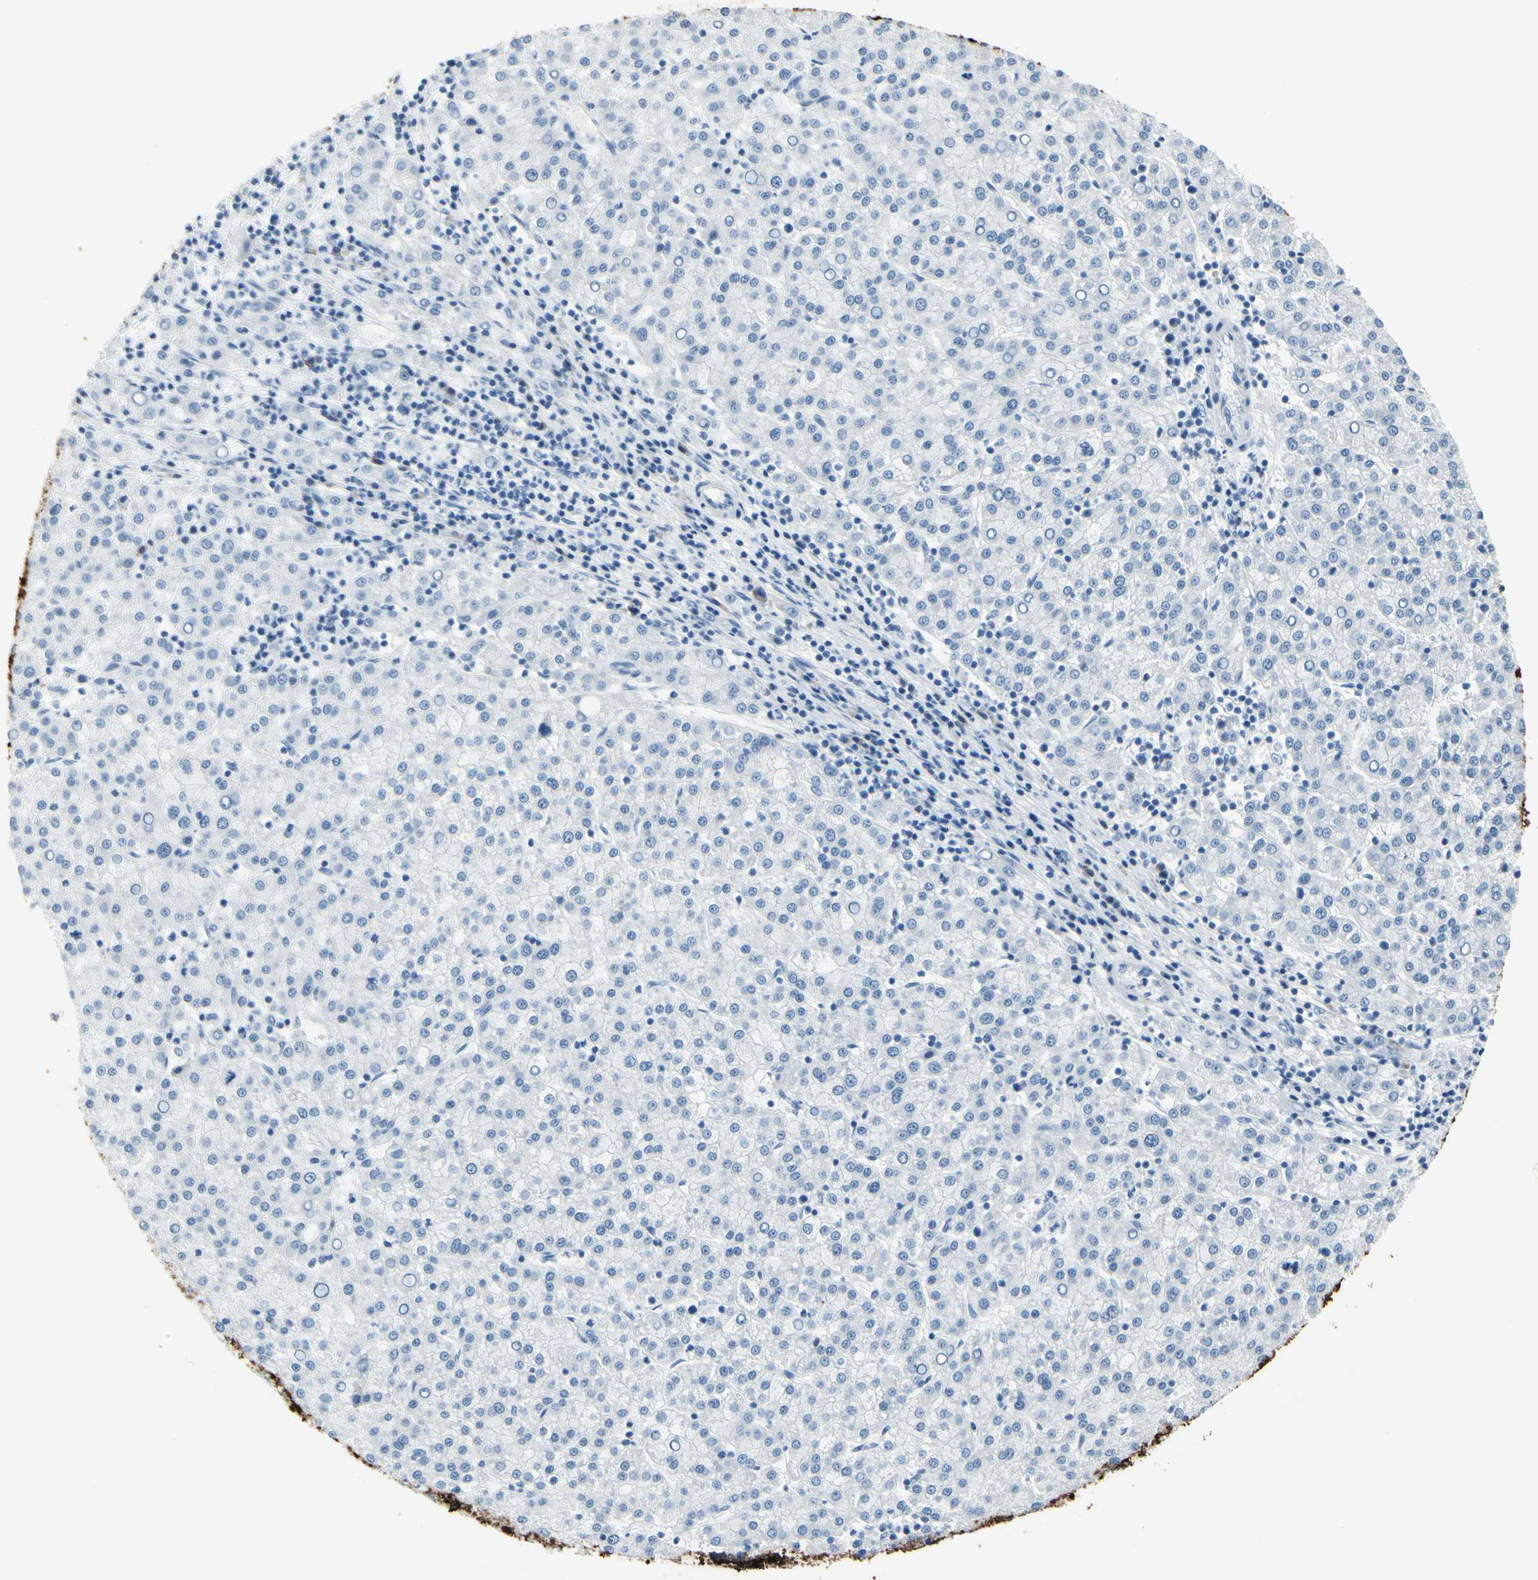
{"staining": {"intensity": "negative", "quantity": "none", "location": "none"}, "tissue": "liver cancer", "cell_type": "Tumor cells", "image_type": "cancer", "snomed": [{"axis": "morphology", "description": "Carcinoma, Hepatocellular, NOS"}, {"axis": "topography", "description": "Liver"}], "caption": "This histopathology image is of hepatocellular carcinoma (liver) stained with immunohistochemistry to label a protein in brown with the nuclei are counter-stained blue. There is no expression in tumor cells.", "gene": "MUC5B", "patient": {"sex": "female", "age": 58}}